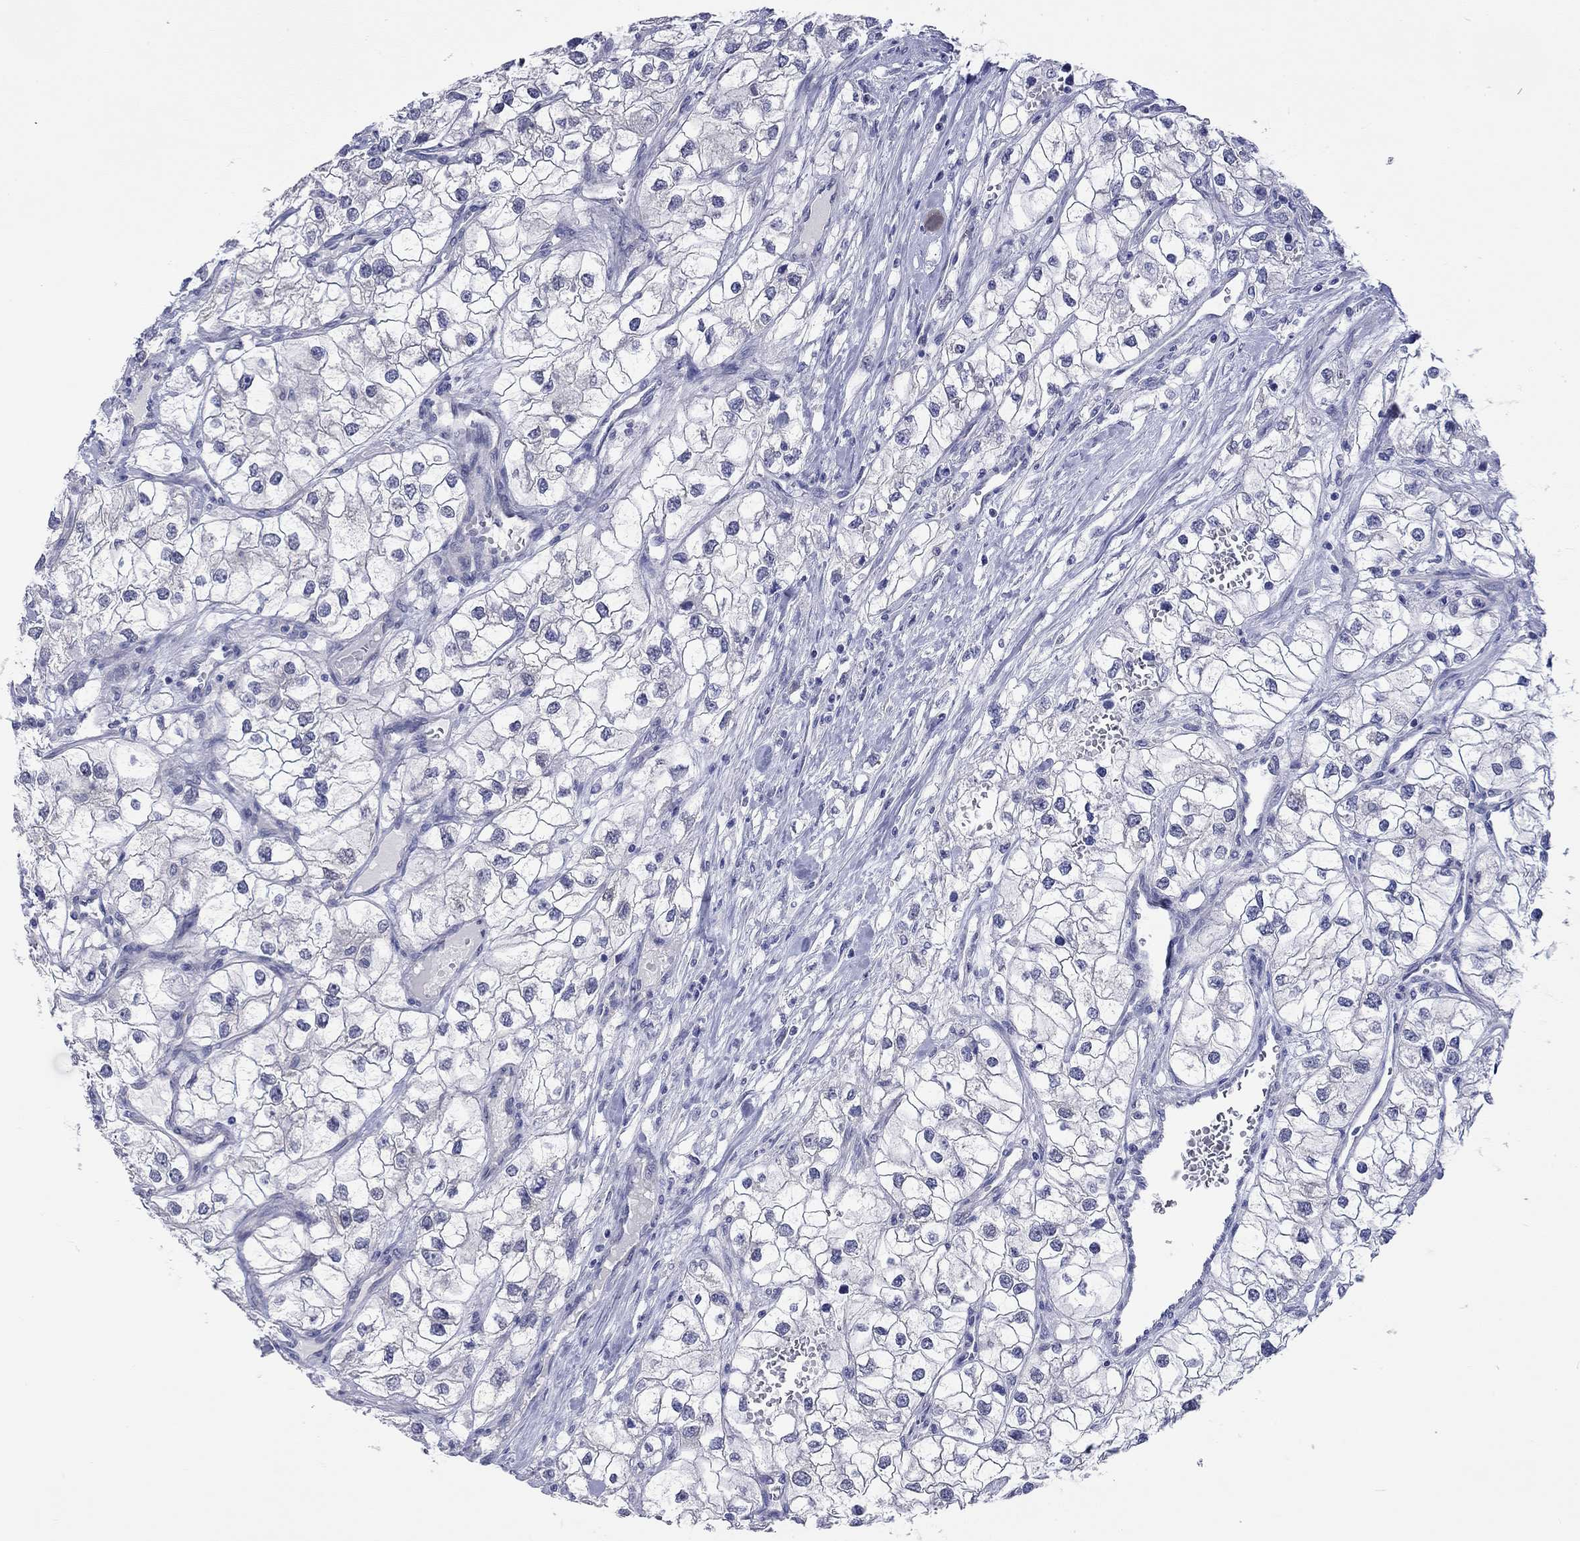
{"staining": {"intensity": "negative", "quantity": "none", "location": "none"}, "tissue": "renal cancer", "cell_type": "Tumor cells", "image_type": "cancer", "snomed": [{"axis": "morphology", "description": "Adenocarcinoma, NOS"}, {"axis": "topography", "description": "Kidney"}], "caption": "Tumor cells show no significant protein staining in renal adenocarcinoma.", "gene": "CERS1", "patient": {"sex": "male", "age": 59}}